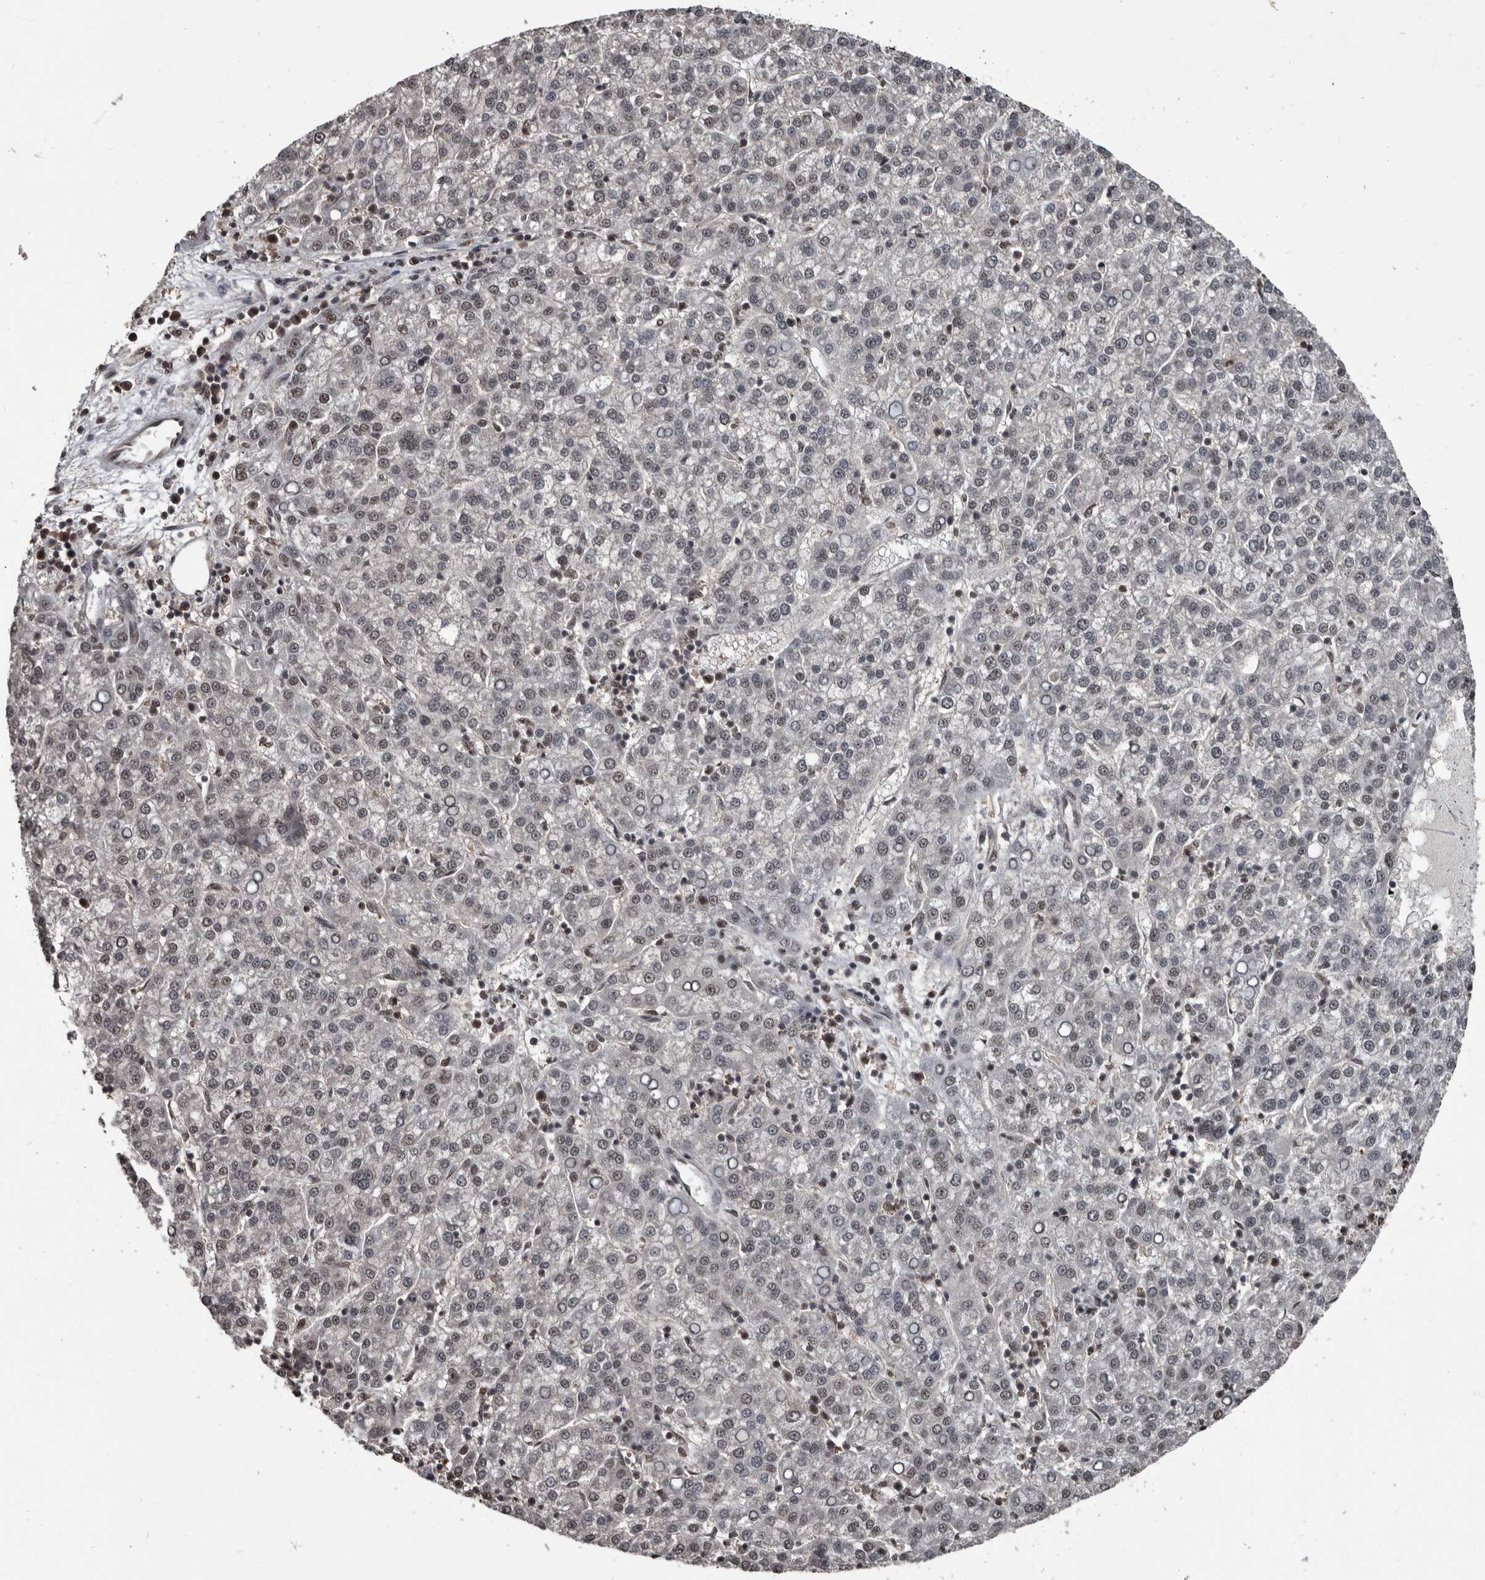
{"staining": {"intensity": "weak", "quantity": "<25%", "location": "nuclear"}, "tissue": "liver cancer", "cell_type": "Tumor cells", "image_type": "cancer", "snomed": [{"axis": "morphology", "description": "Carcinoma, Hepatocellular, NOS"}, {"axis": "topography", "description": "Liver"}], "caption": "This is an immunohistochemistry histopathology image of human liver hepatocellular carcinoma. There is no staining in tumor cells.", "gene": "CHD1L", "patient": {"sex": "female", "age": 58}}